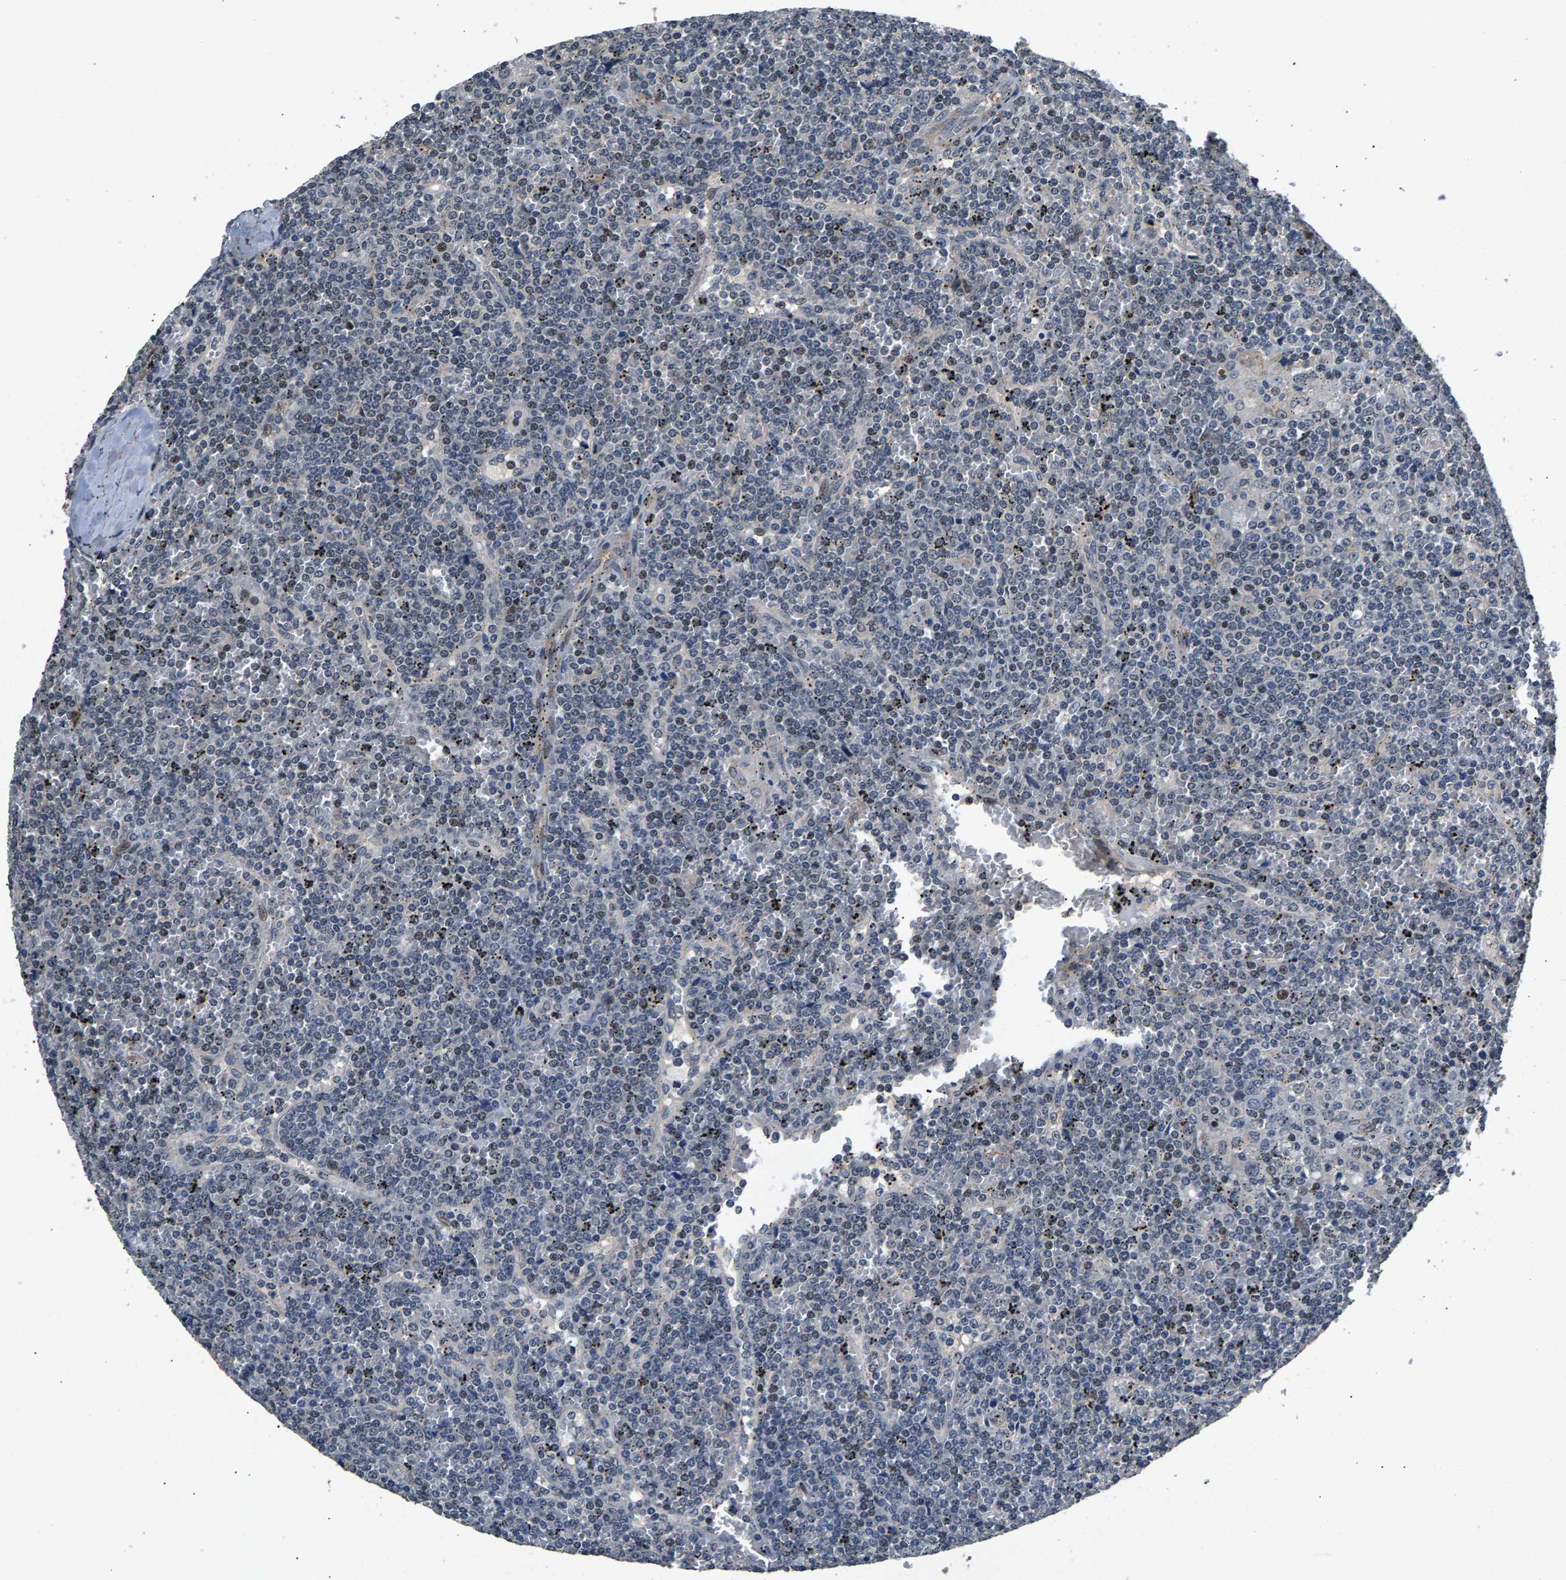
{"staining": {"intensity": "negative", "quantity": "none", "location": "none"}, "tissue": "lymphoma", "cell_type": "Tumor cells", "image_type": "cancer", "snomed": [{"axis": "morphology", "description": "Malignant lymphoma, non-Hodgkin's type, Low grade"}, {"axis": "topography", "description": "Spleen"}], "caption": "Immunohistochemistry of human malignant lymphoma, non-Hodgkin's type (low-grade) shows no positivity in tumor cells.", "gene": "RBM33", "patient": {"sex": "female", "age": 19}}